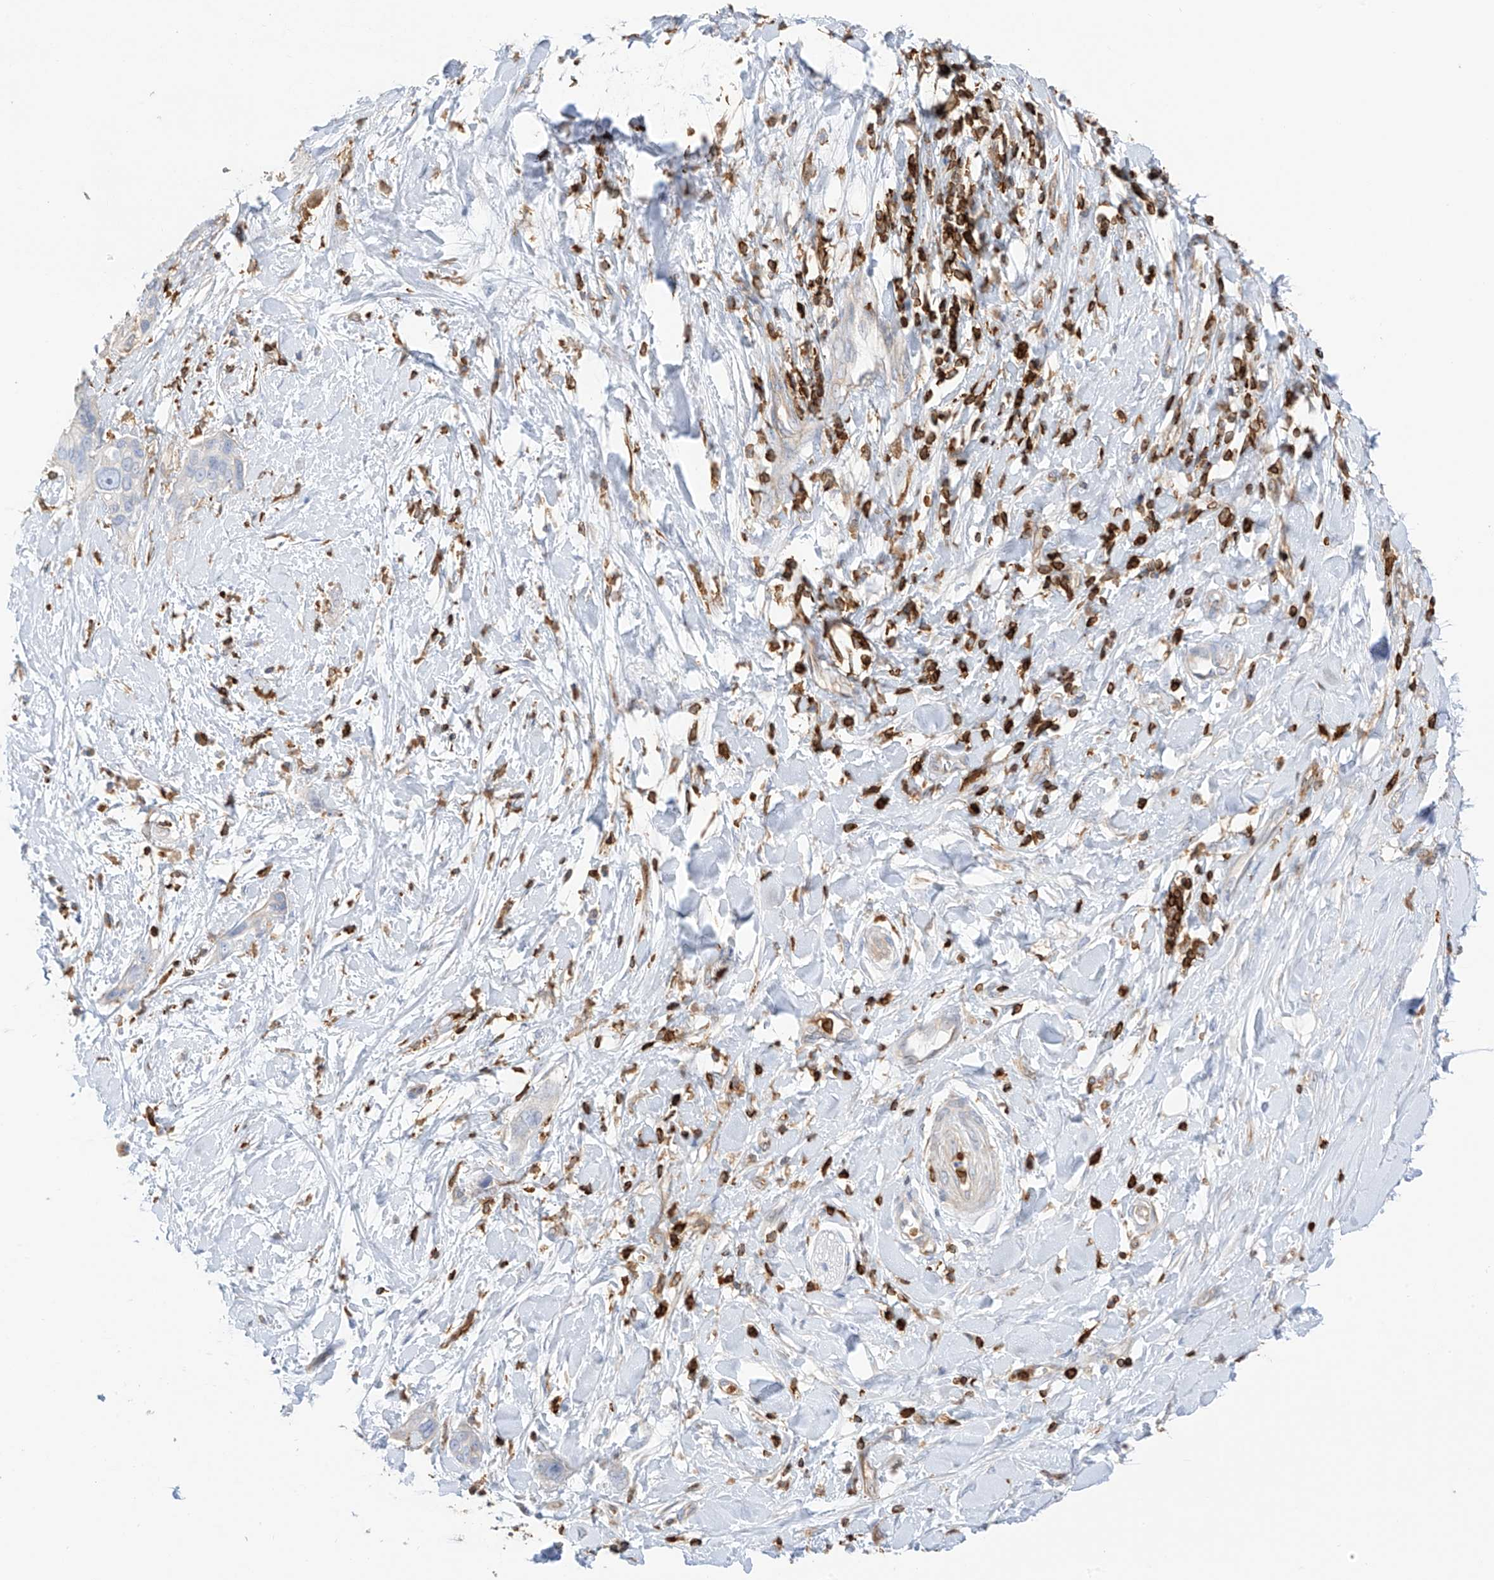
{"staining": {"intensity": "negative", "quantity": "none", "location": "none"}, "tissue": "pancreatic cancer", "cell_type": "Tumor cells", "image_type": "cancer", "snomed": [{"axis": "morphology", "description": "Normal tissue, NOS"}, {"axis": "morphology", "description": "Adenocarcinoma, NOS"}, {"axis": "topography", "description": "Pancreas"}, {"axis": "topography", "description": "Peripheral nerve tissue"}], "caption": "The histopathology image exhibits no significant staining in tumor cells of adenocarcinoma (pancreatic).", "gene": "ARHGAP25", "patient": {"sex": "male", "age": 59}}